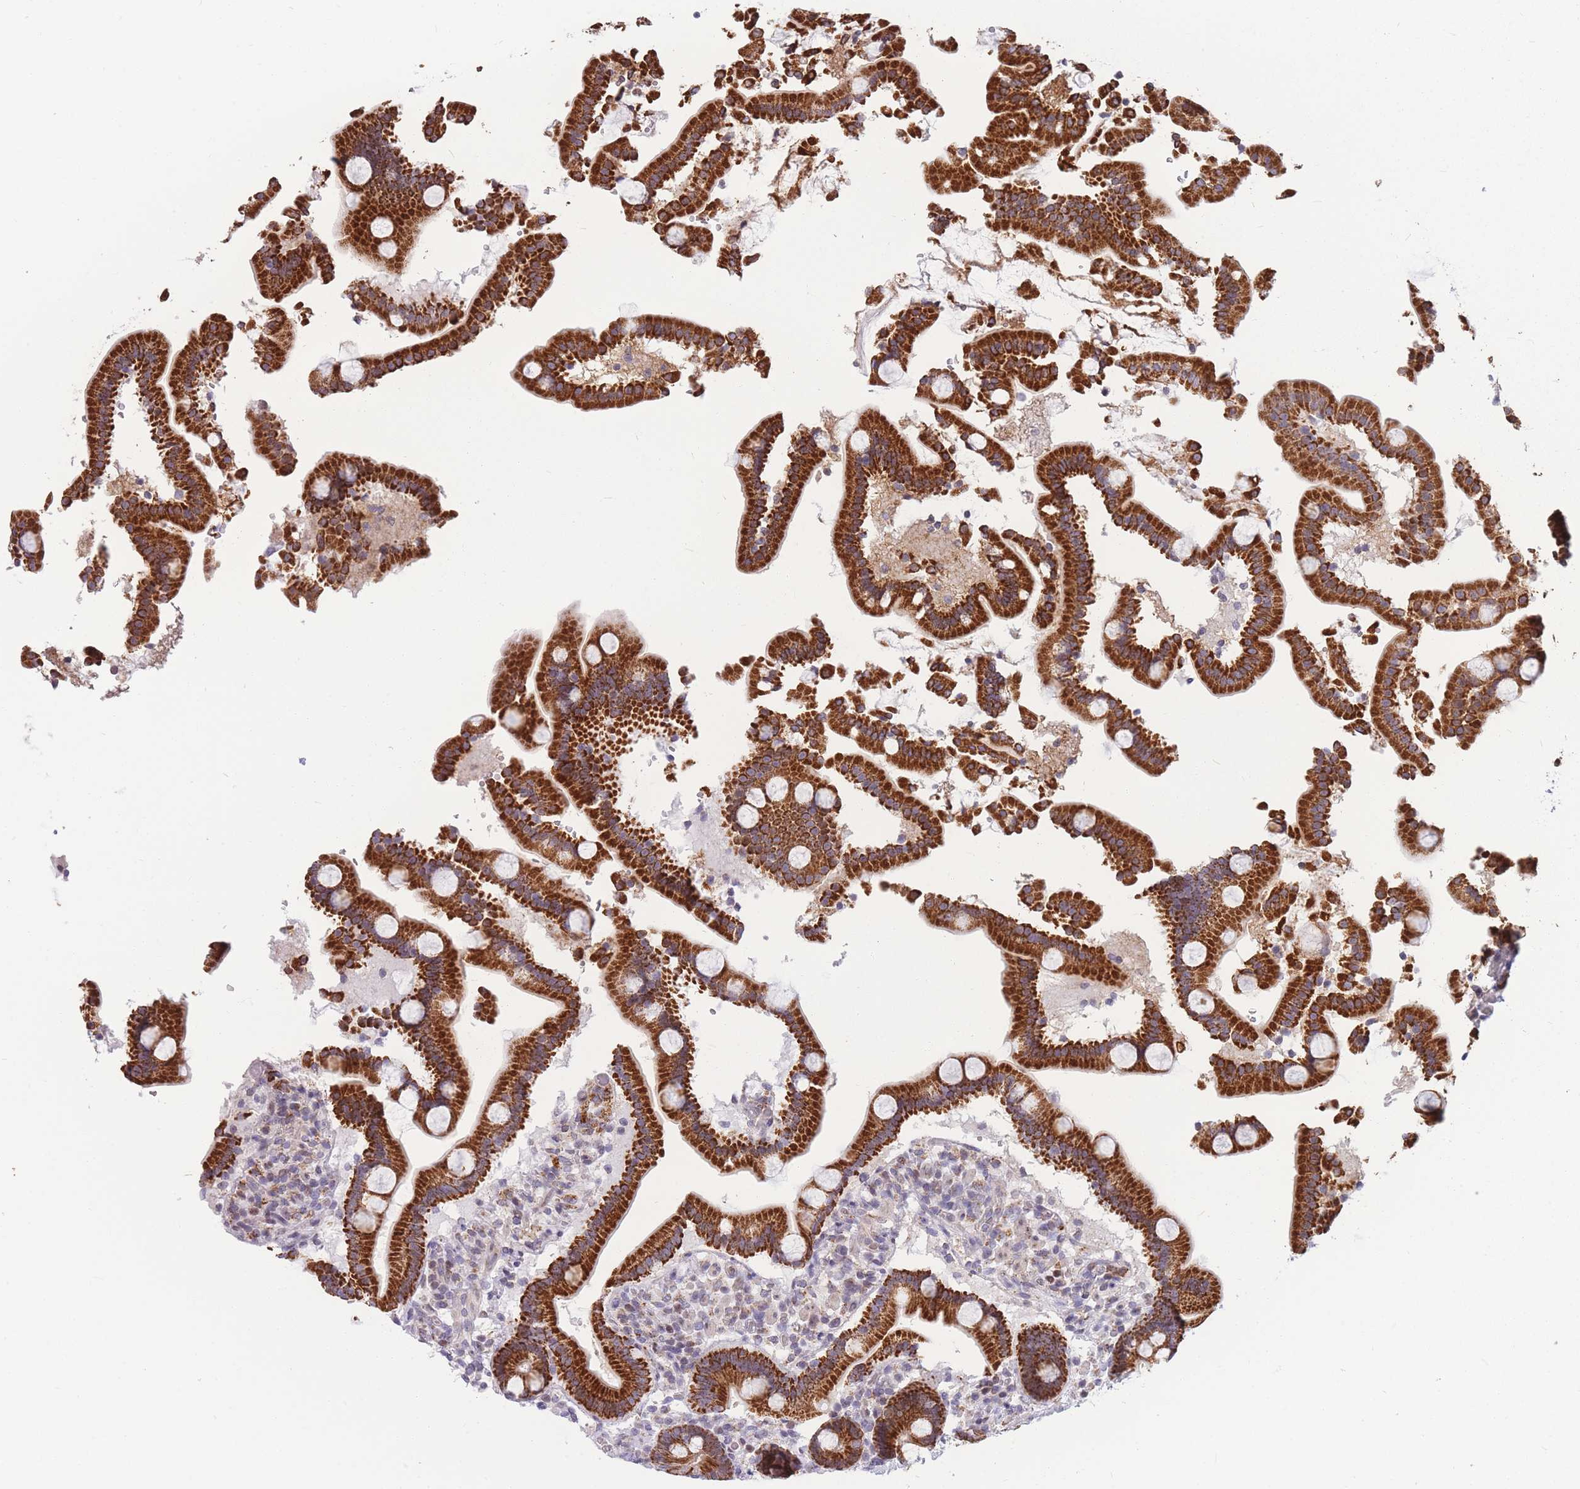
{"staining": {"intensity": "strong", "quantity": ">75%", "location": "cytoplasmic/membranous"}, "tissue": "duodenum", "cell_type": "Glandular cells", "image_type": "normal", "snomed": [{"axis": "morphology", "description": "Normal tissue, NOS"}, {"axis": "topography", "description": "Duodenum"}], "caption": "The immunohistochemical stain highlights strong cytoplasmic/membranous positivity in glandular cells of unremarkable duodenum. The protein is shown in brown color, while the nuclei are stained blue.", "gene": "HSPE1", "patient": {"sex": "male", "age": 55}}